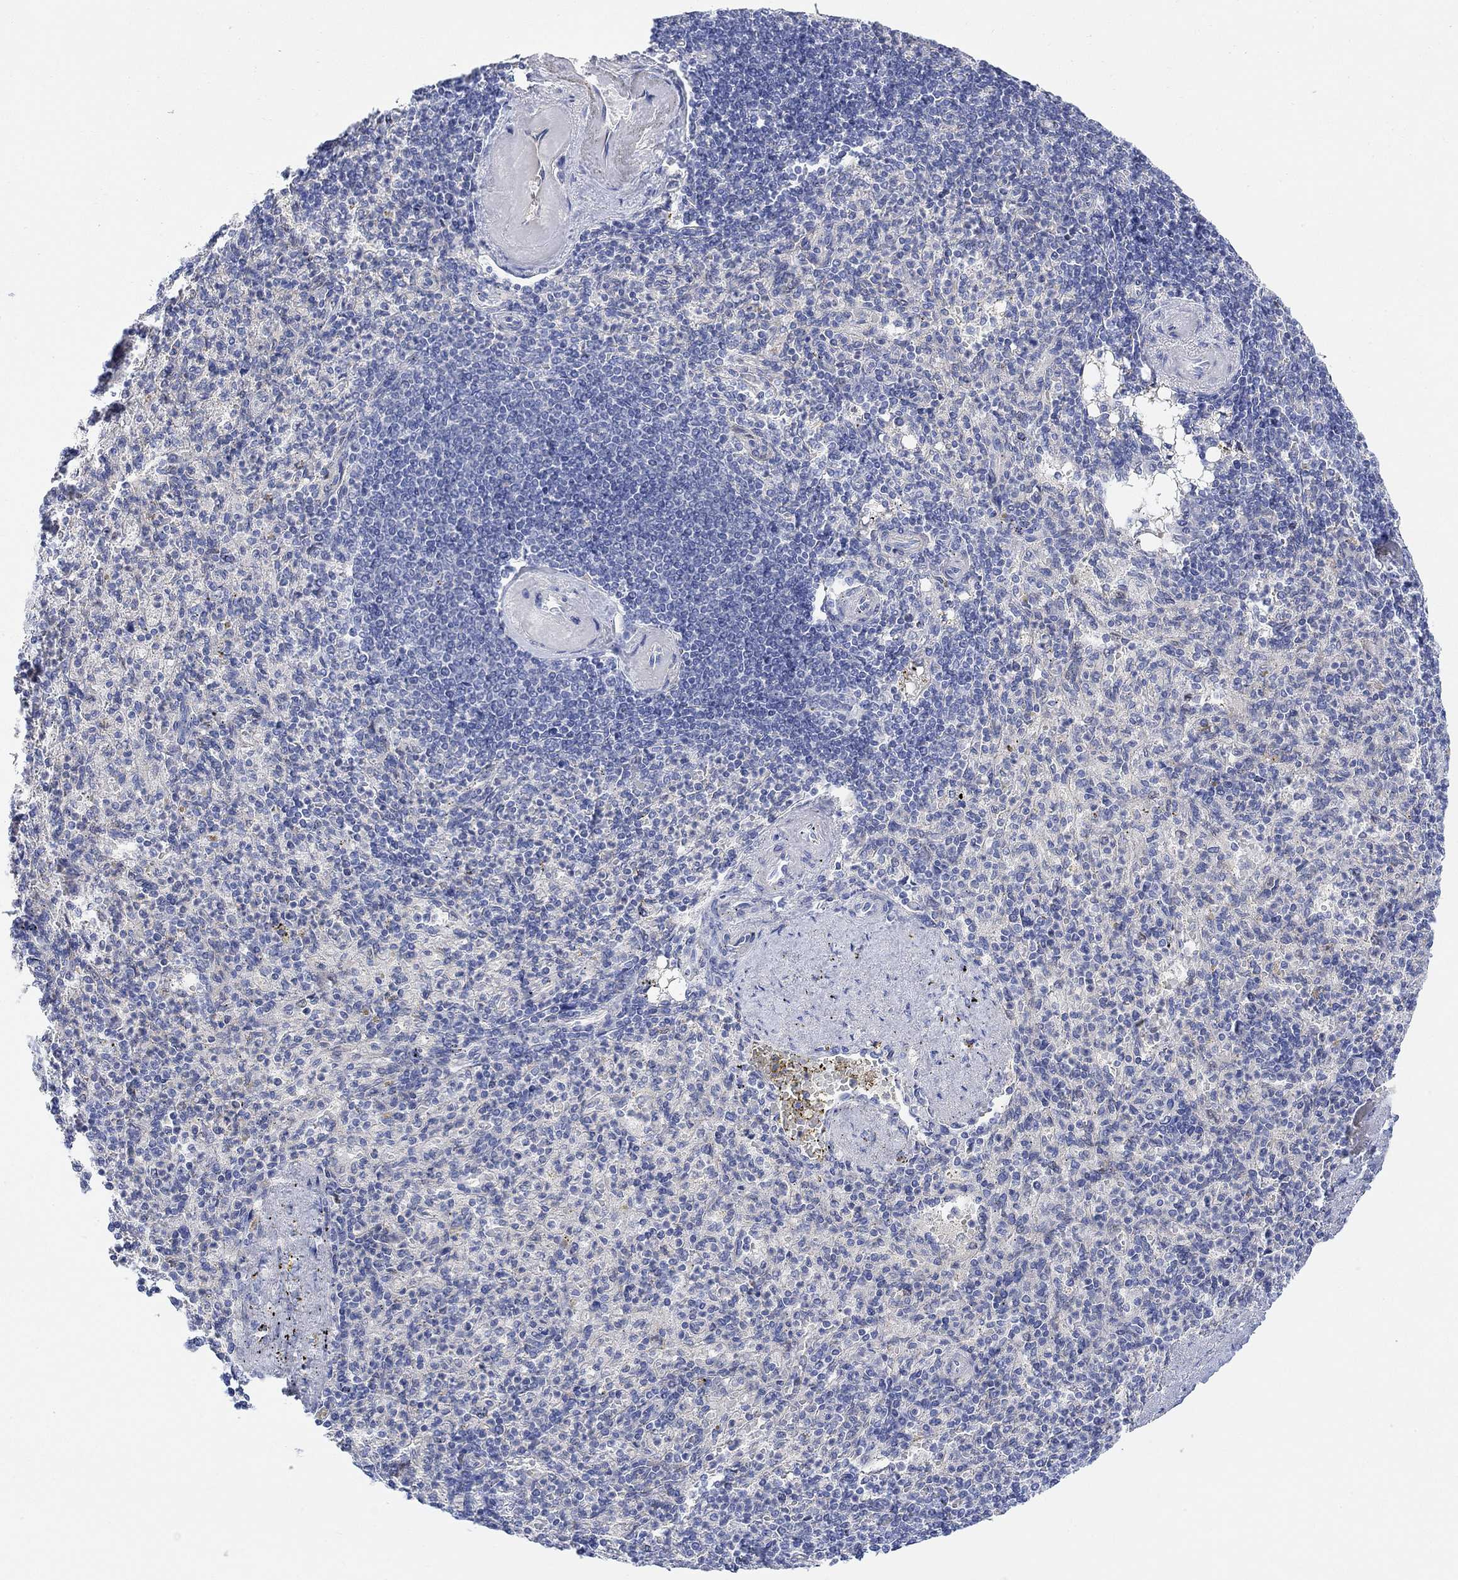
{"staining": {"intensity": "negative", "quantity": "none", "location": "none"}, "tissue": "spleen", "cell_type": "Cells in red pulp", "image_type": "normal", "snomed": [{"axis": "morphology", "description": "Normal tissue, NOS"}, {"axis": "topography", "description": "Spleen"}], "caption": "DAB immunohistochemical staining of benign human spleen reveals no significant expression in cells in red pulp.", "gene": "TLDC2", "patient": {"sex": "female", "age": 74}}